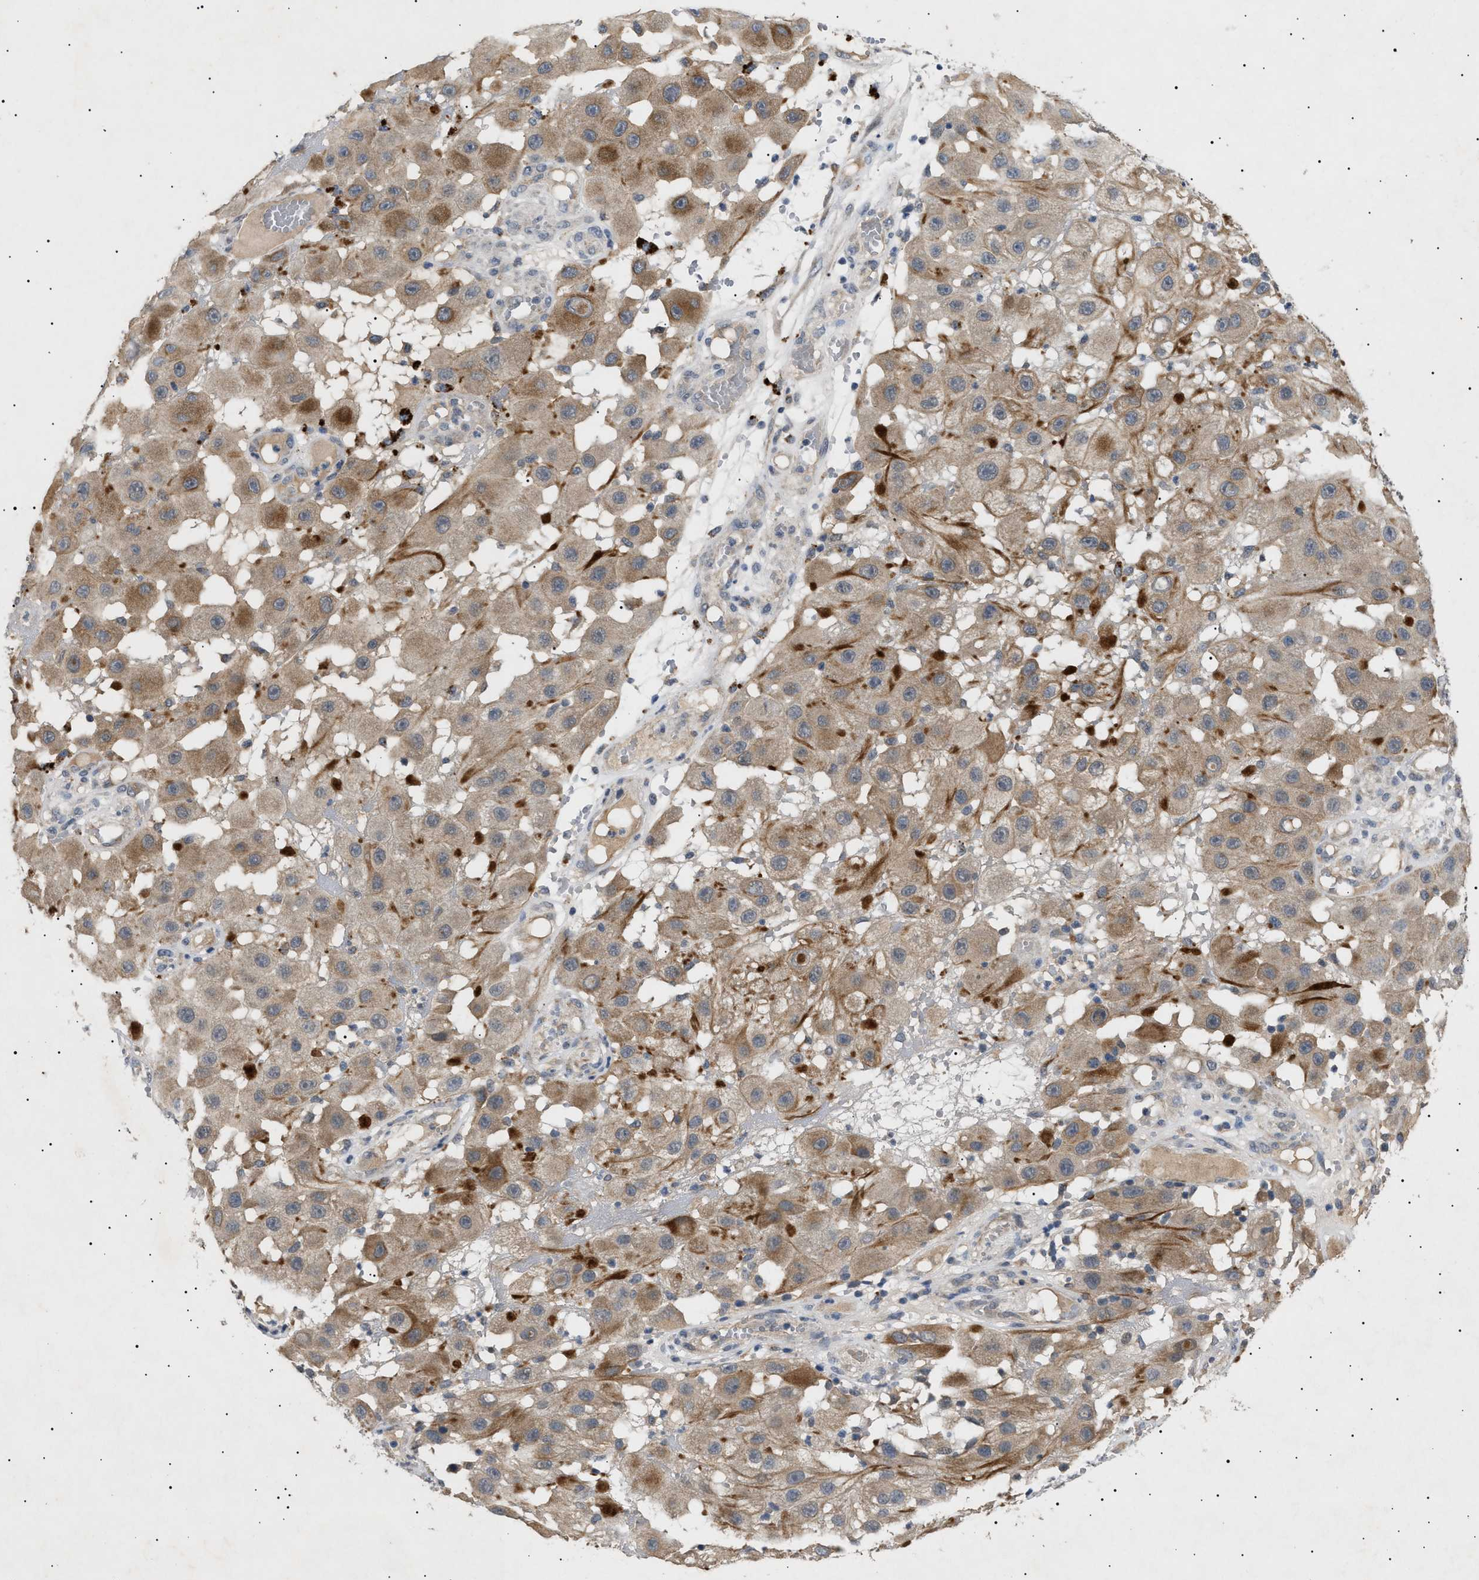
{"staining": {"intensity": "moderate", "quantity": ">75%", "location": "cytoplasmic/membranous"}, "tissue": "melanoma", "cell_type": "Tumor cells", "image_type": "cancer", "snomed": [{"axis": "morphology", "description": "Malignant melanoma, NOS"}, {"axis": "topography", "description": "Skin"}], "caption": "Approximately >75% of tumor cells in human malignant melanoma exhibit moderate cytoplasmic/membranous protein positivity as visualized by brown immunohistochemical staining.", "gene": "SIRT5", "patient": {"sex": "female", "age": 81}}